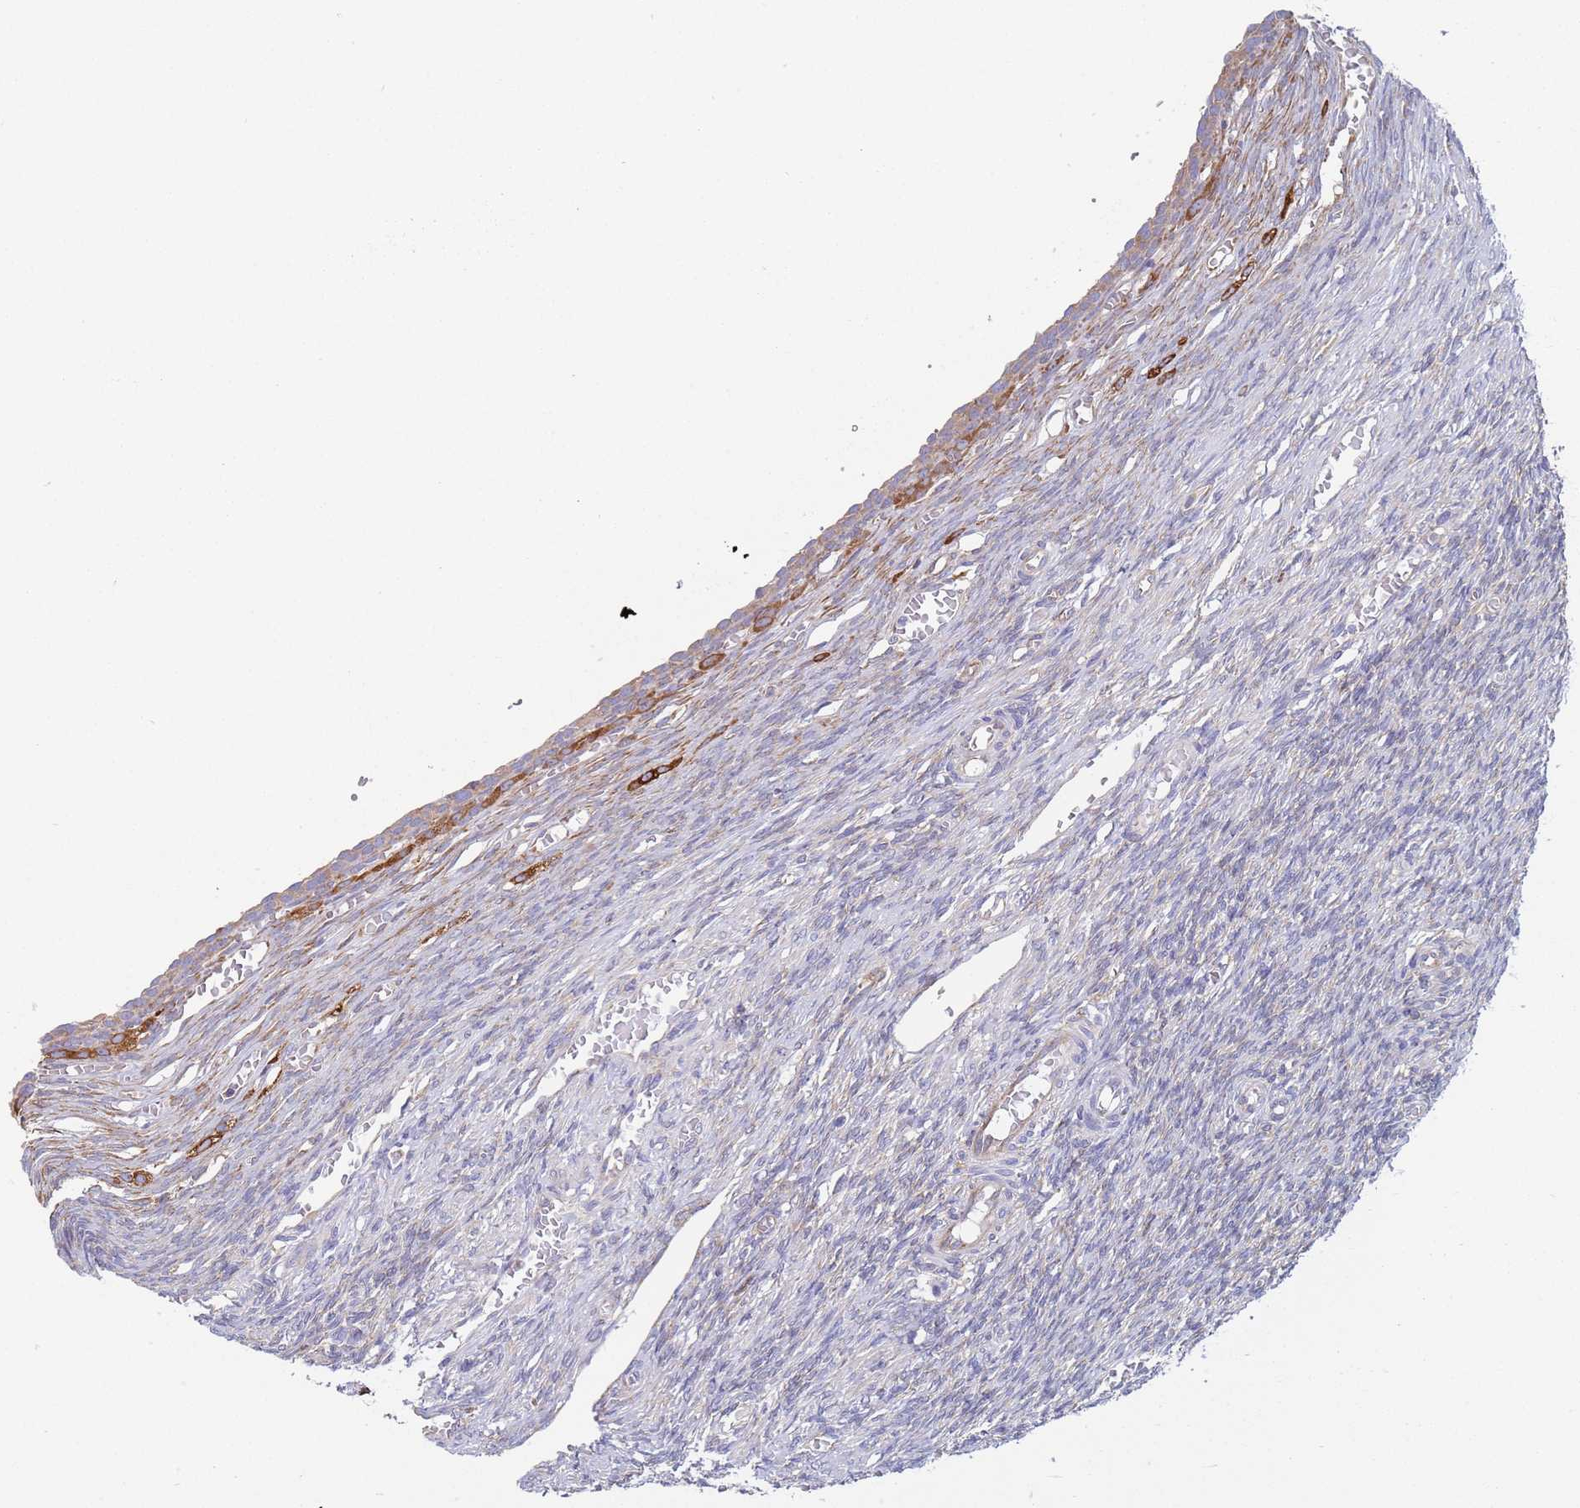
{"staining": {"intensity": "negative", "quantity": "none", "location": "none"}, "tissue": "ovary", "cell_type": "Ovarian stroma cells", "image_type": "normal", "snomed": [{"axis": "morphology", "description": "Normal tissue, NOS"}, {"axis": "topography", "description": "Ovary"}], "caption": "The histopathology image displays no staining of ovarian stroma cells in benign ovary. (DAB IHC with hematoxylin counter stain).", "gene": "ENSG00000286098", "patient": {"sex": "female", "age": 27}}